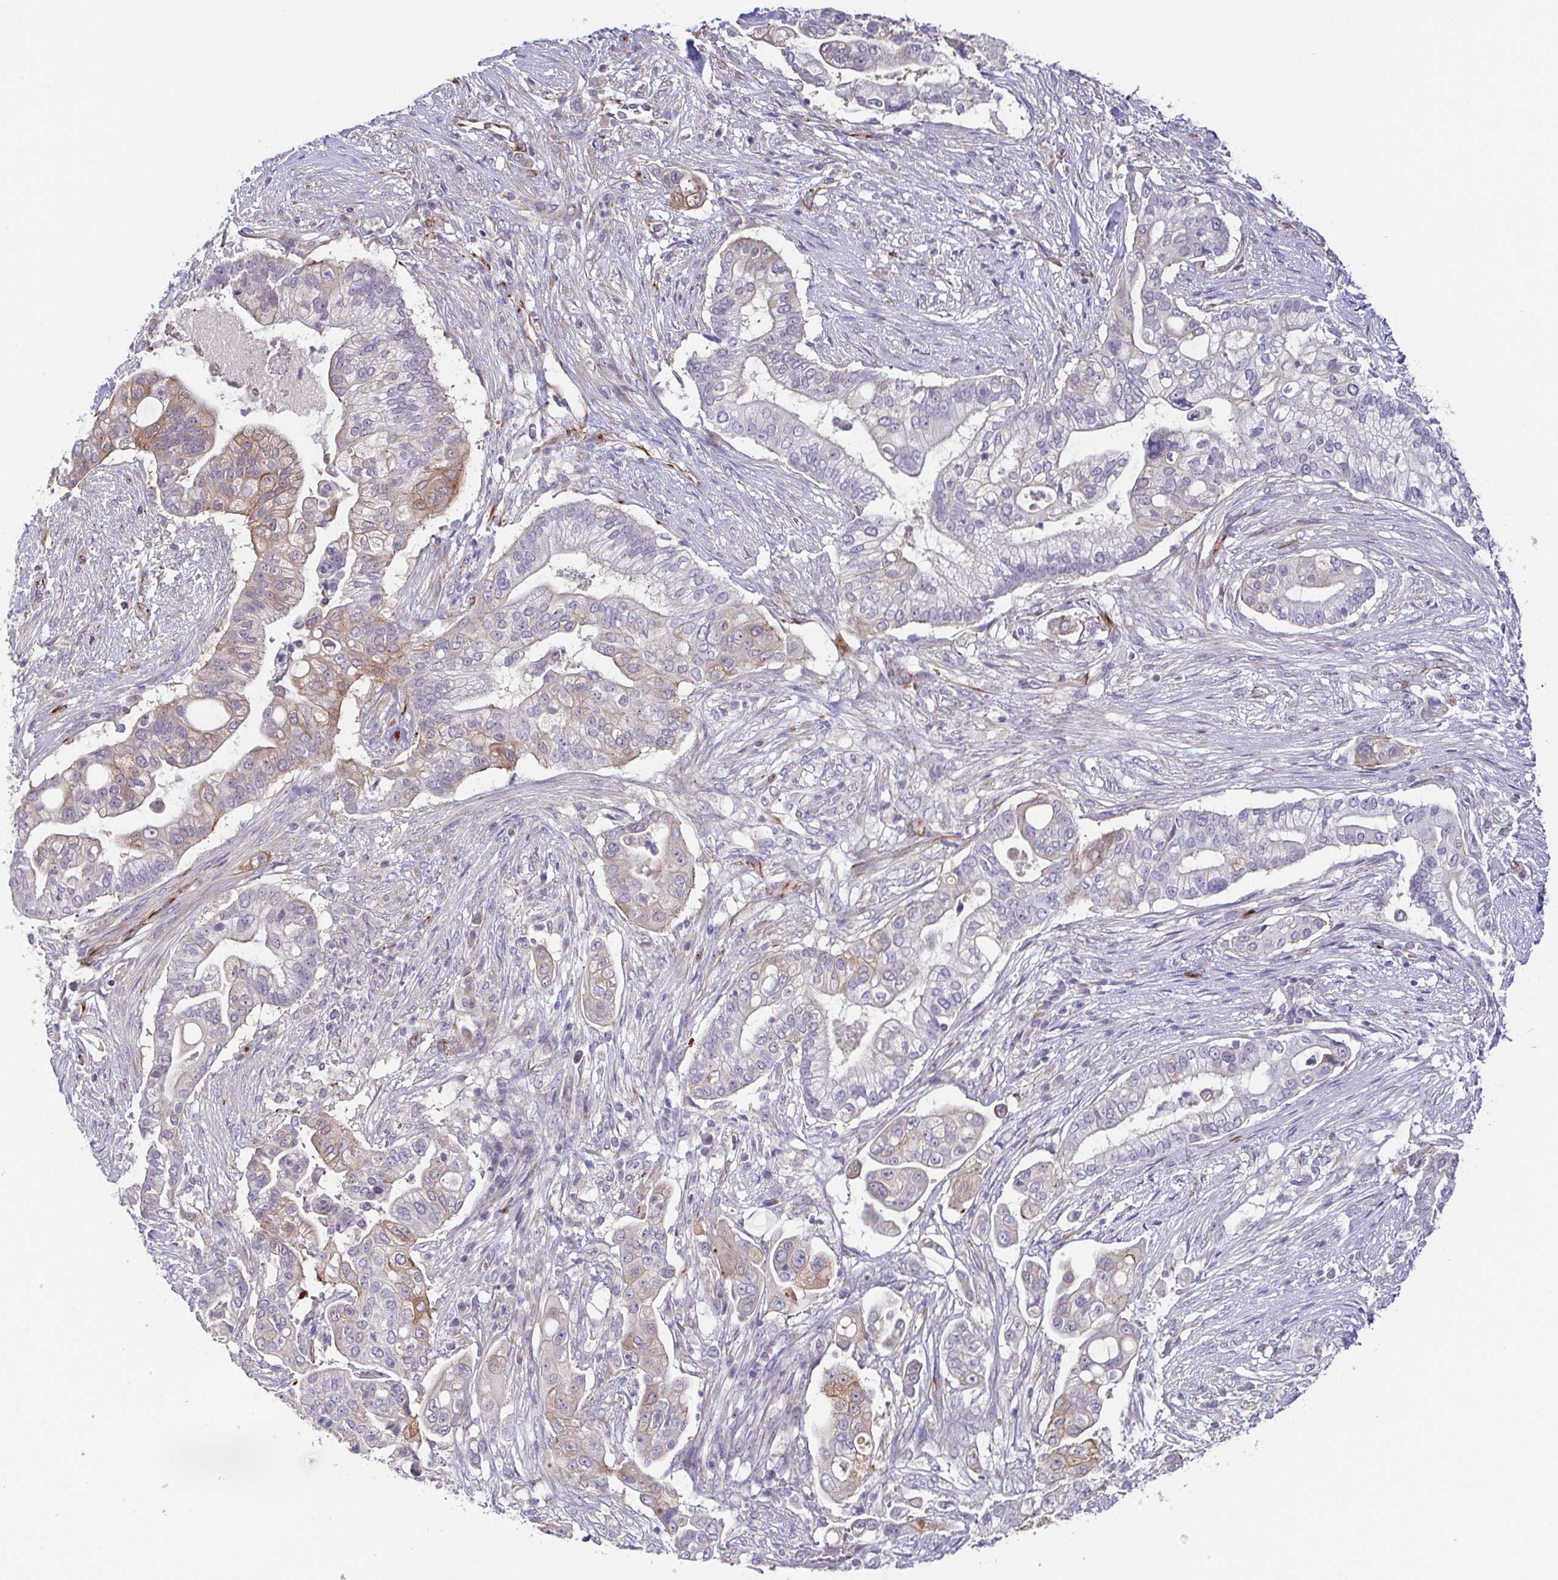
{"staining": {"intensity": "weak", "quantity": "<25%", "location": "cytoplasmic/membranous"}, "tissue": "pancreatic cancer", "cell_type": "Tumor cells", "image_type": "cancer", "snomed": [{"axis": "morphology", "description": "Adenocarcinoma, NOS"}, {"axis": "topography", "description": "Pancreas"}], "caption": "Tumor cells show no significant expression in pancreatic adenocarcinoma.", "gene": "COL17A1", "patient": {"sex": "female", "age": 69}}